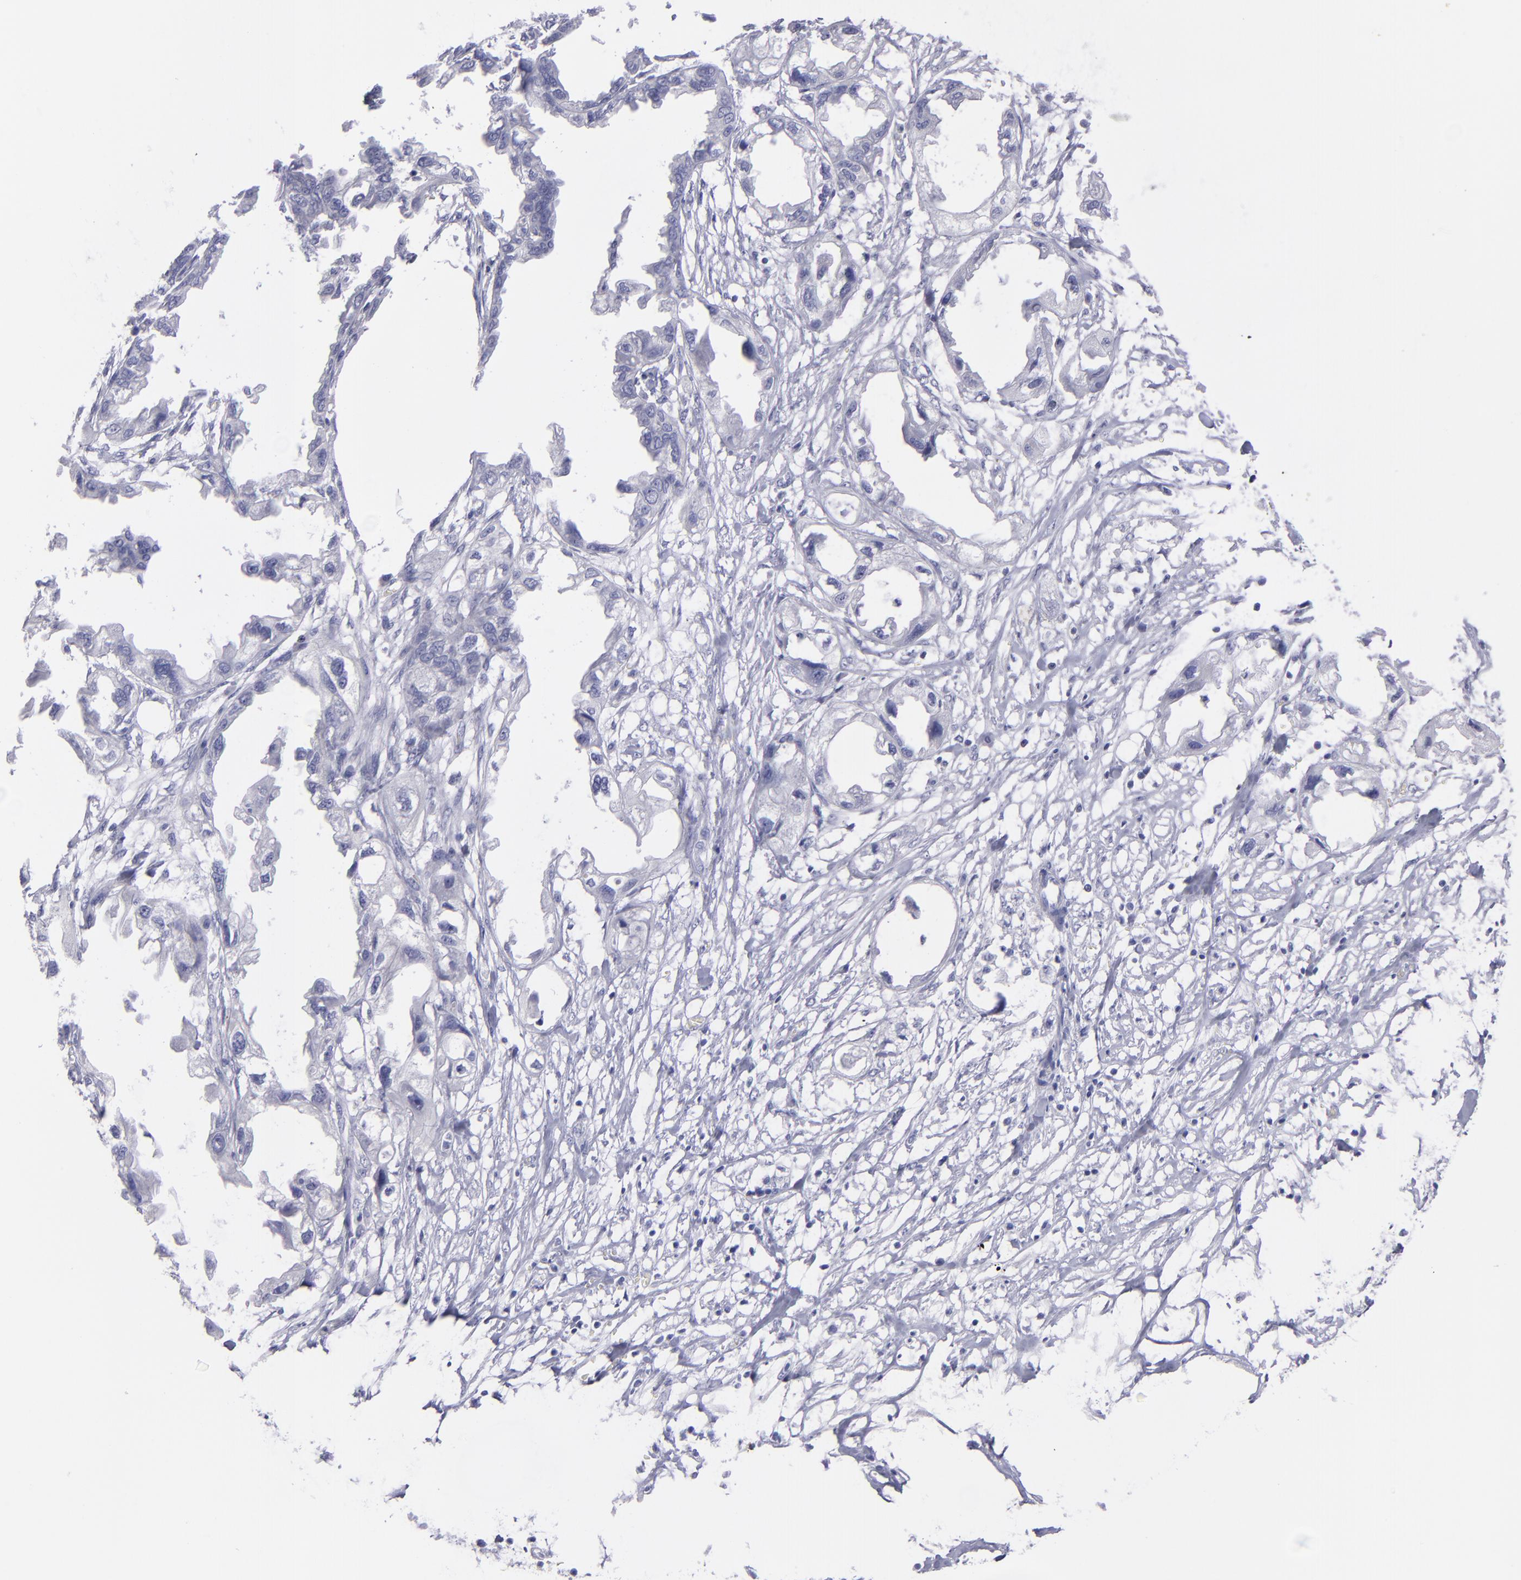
{"staining": {"intensity": "negative", "quantity": "none", "location": "none"}, "tissue": "endometrial cancer", "cell_type": "Tumor cells", "image_type": "cancer", "snomed": [{"axis": "morphology", "description": "Adenocarcinoma, NOS"}, {"axis": "topography", "description": "Endometrium"}], "caption": "The histopathology image reveals no significant expression in tumor cells of endometrial adenocarcinoma.", "gene": "SNAP25", "patient": {"sex": "female", "age": 67}}